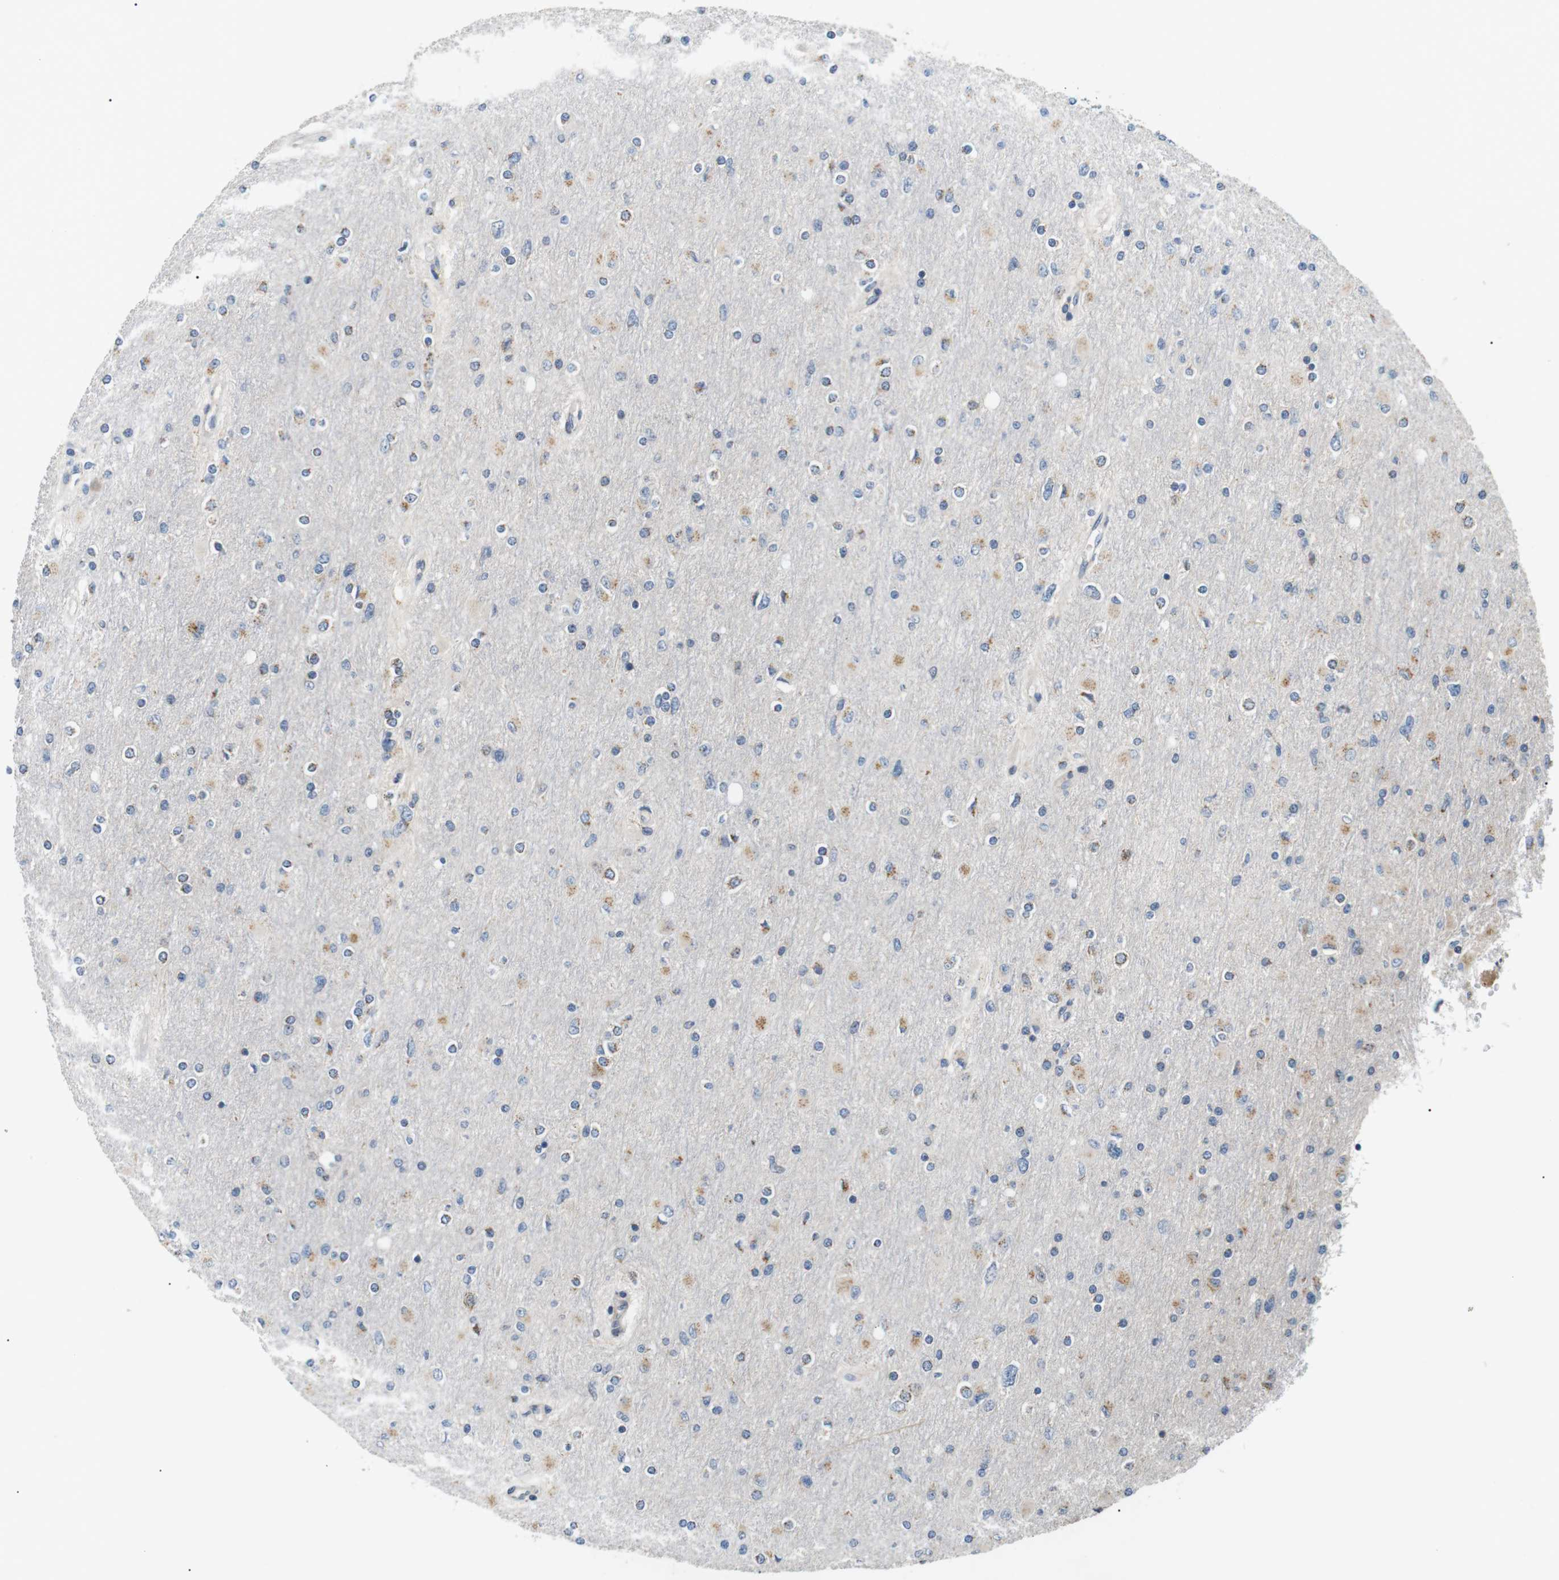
{"staining": {"intensity": "weak", "quantity": "25%-75%", "location": "cytoplasmic/membranous"}, "tissue": "glioma", "cell_type": "Tumor cells", "image_type": "cancer", "snomed": [{"axis": "morphology", "description": "Glioma, malignant, High grade"}, {"axis": "topography", "description": "Cerebral cortex"}], "caption": "Protein expression analysis of glioma exhibits weak cytoplasmic/membranous staining in about 25%-75% of tumor cells. The protein of interest is shown in brown color, while the nuclei are stained blue.", "gene": "DIPK1A", "patient": {"sex": "female", "age": 36}}